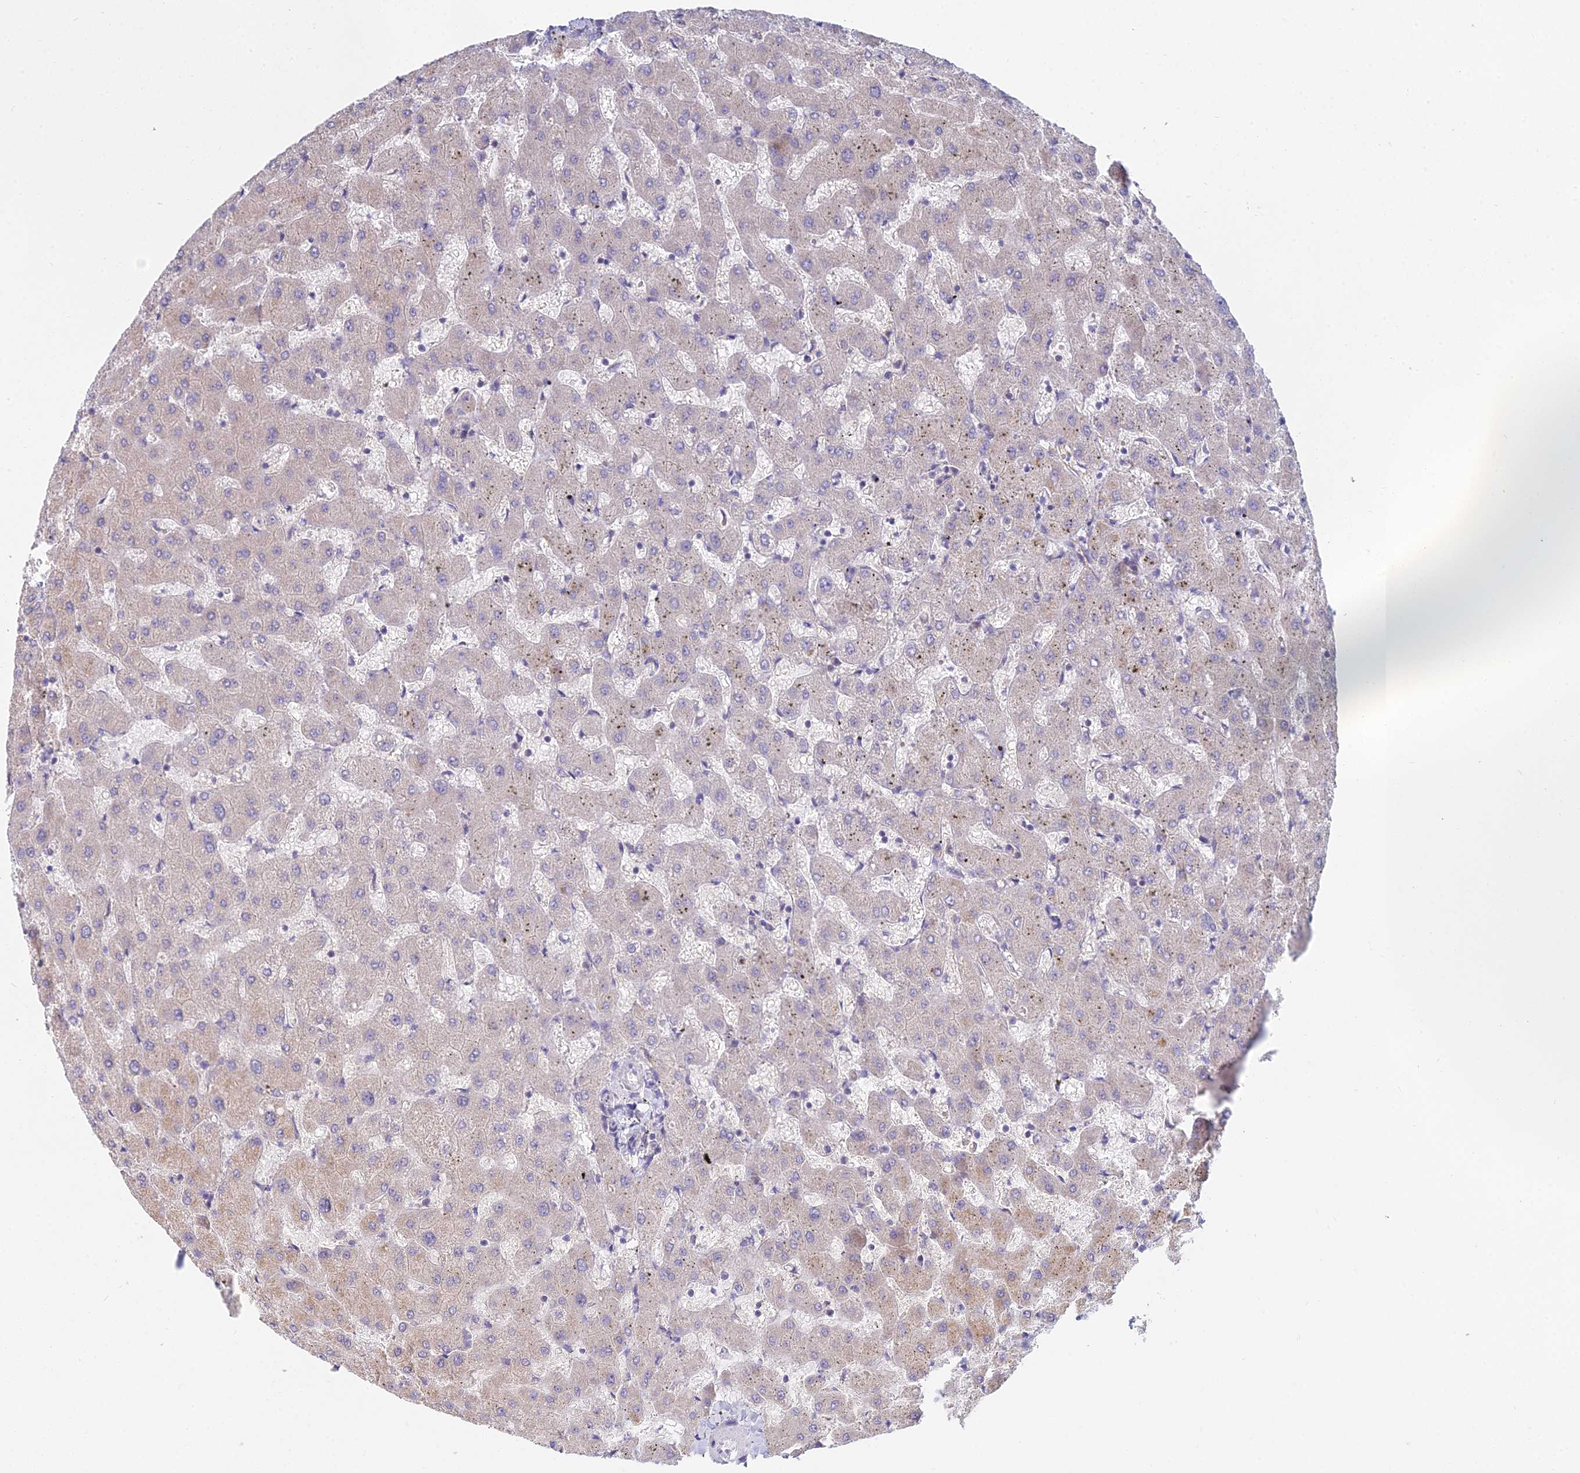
{"staining": {"intensity": "negative", "quantity": "none", "location": "none"}, "tissue": "liver", "cell_type": "Cholangiocytes", "image_type": "normal", "snomed": [{"axis": "morphology", "description": "Normal tissue, NOS"}, {"axis": "topography", "description": "Liver"}], "caption": "Immunohistochemistry (IHC) histopathology image of unremarkable human liver stained for a protein (brown), which shows no staining in cholangiocytes. Nuclei are stained in blue.", "gene": "METTL26", "patient": {"sex": "female", "age": 63}}